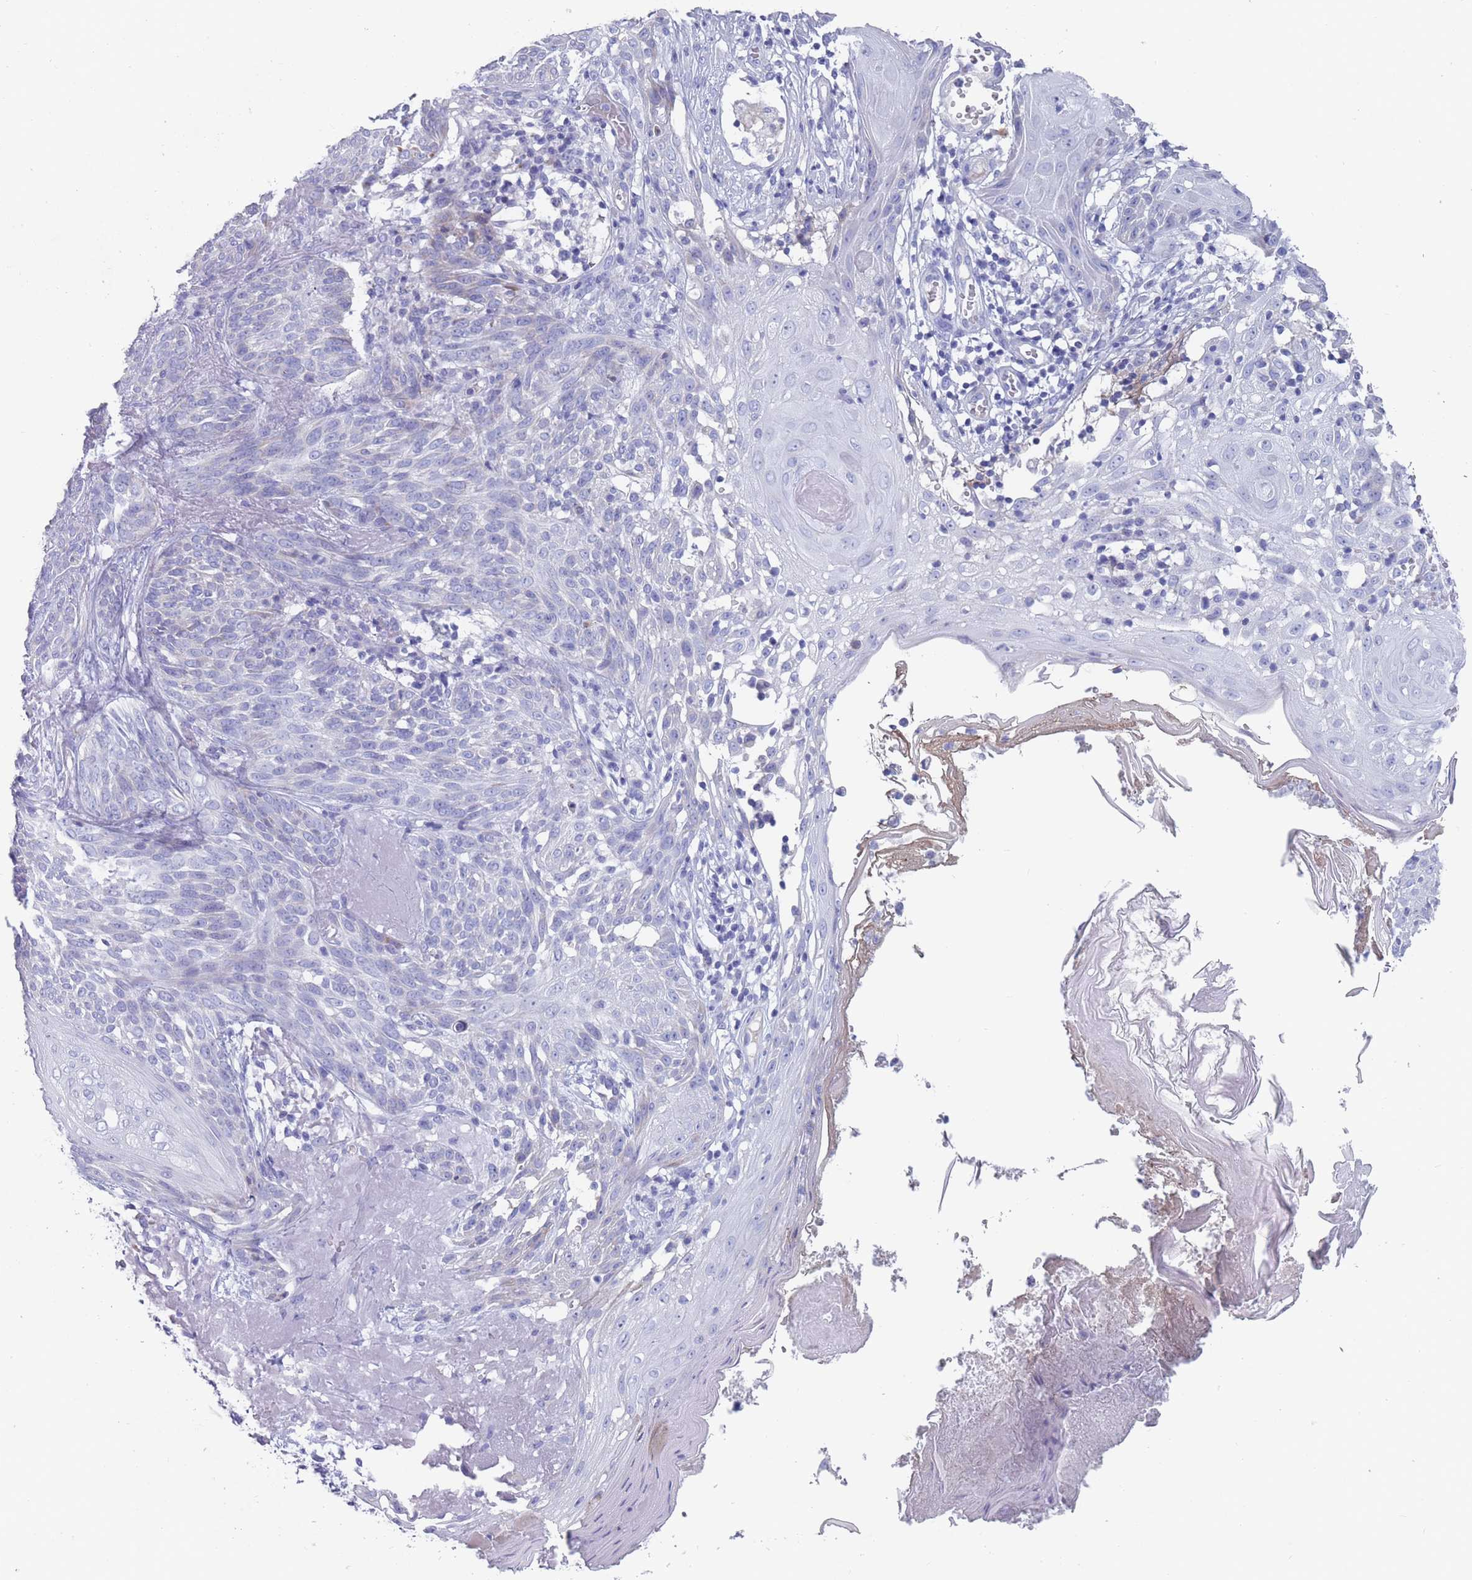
{"staining": {"intensity": "negative", "quantity": "none", "location": "none"}, "tissue": "skin cancer", "cell_type": "Tumor cells", "image_type": "cancer", "snomed": [{"axis": "morphology", "description": "Basal cell carcinoma"}, {"axis": "topography", "description": "Skin"}], "caption": "High power microscopy micrograph of an immunohistochemistry (IHC) image of basal cell carcinoma (skin), revealing no significant staining in tumor cells.", "gene": "ST8SIA5", "patient": {"sex": "female", "age": 86}}